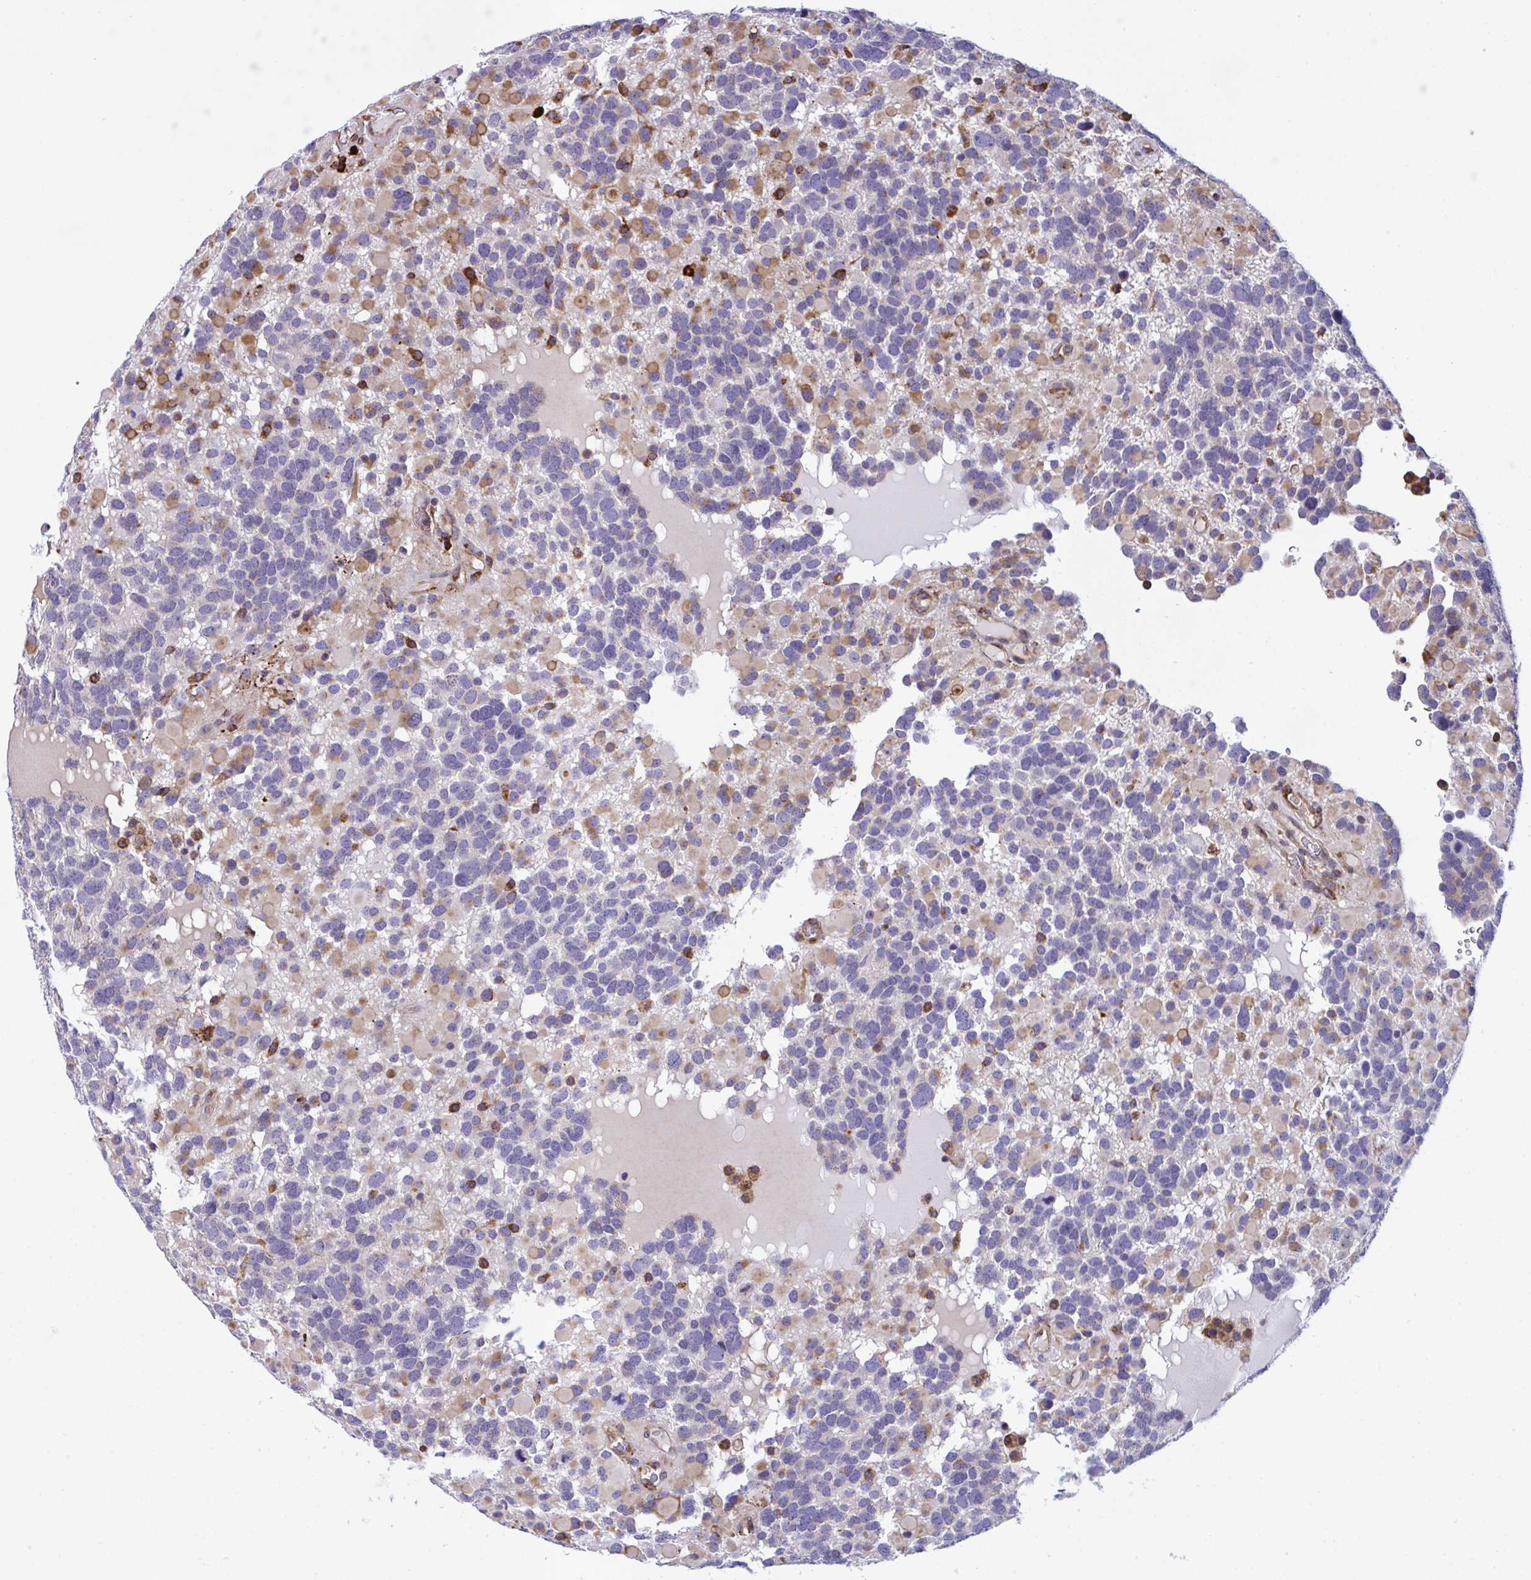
{"staining": {"intensity": "moderate", "quantity": "25%-75%", "location": "cytoplasmic/membranous"}, "tissue": "glioma", "cell_type": "Tumor cells", "image_type": "cancer", "snomed": [{"axis": "morphology", "description": "Glioma, malignant, High grade"}, {"axis": "topography", "description": "Brain"}], "caption": "A brown stain labels moderate cytoplasmic/membranous positivity of a protein in malignant glioma (high-grade) tumor cells.", "gene": "PEAK3", "patient": {"sex": "female", "age": 40}}